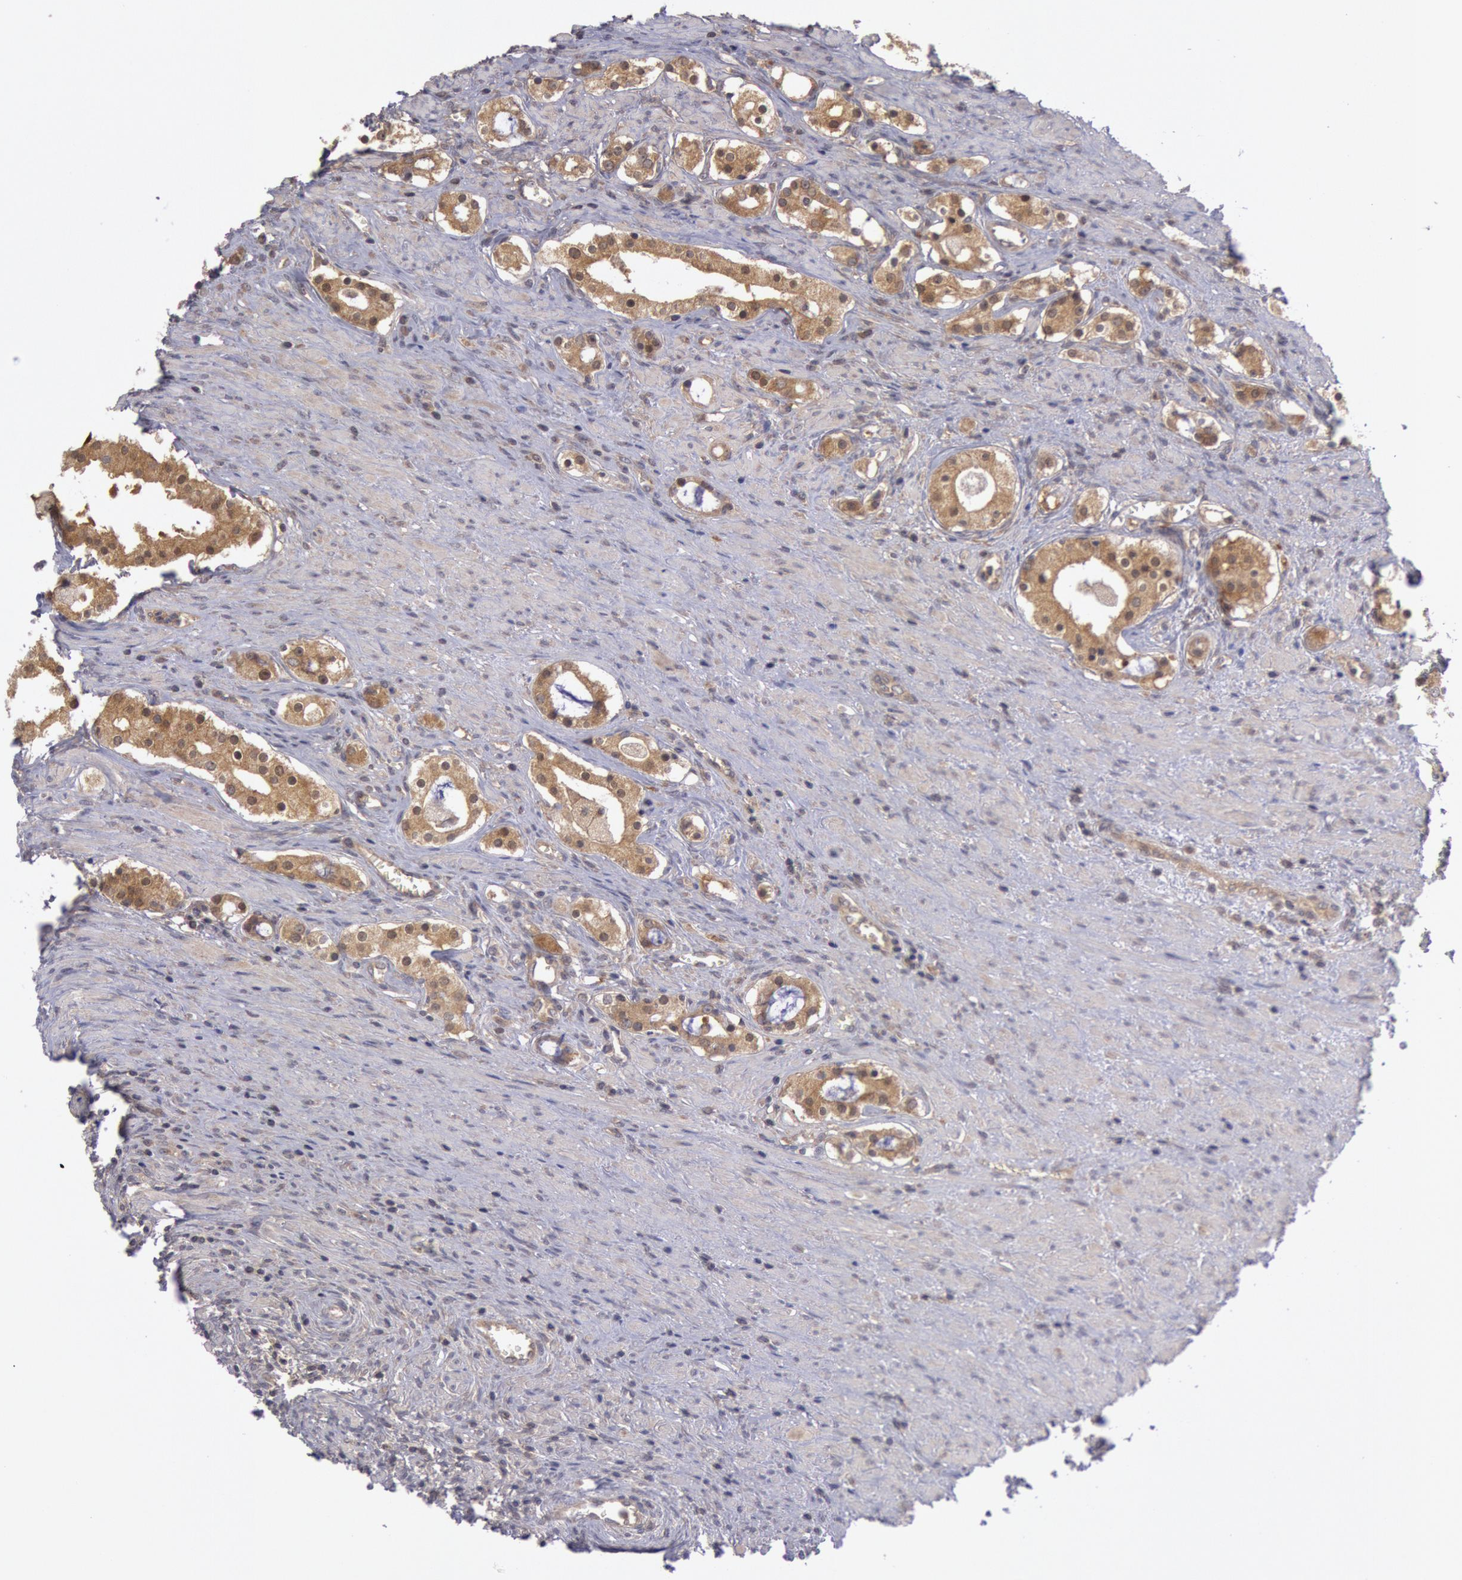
{"staining": {"intensity": "moderate", "quantity": ">75%", "location": "cytoplasmic/membranous"}, "tissue": "prostate cancer", "cell_type": "Tumor cells", "image_type": "cancer", "snomed": [{"axis": "morphology", "description": "Adenocarcinoma, Medium grade"}, {"axis": "topography", "description": "Prostate"}], "caption": "Brown immunohistochemical staining in human prostate cancer (adenocarcinoma (medium-grade)) exhibits moderate cytoplasmic/membranous positivity in approximately >75% of tumor cells.", "gene": "BRAF", "patient": {"sex": "male", "age": 73}}